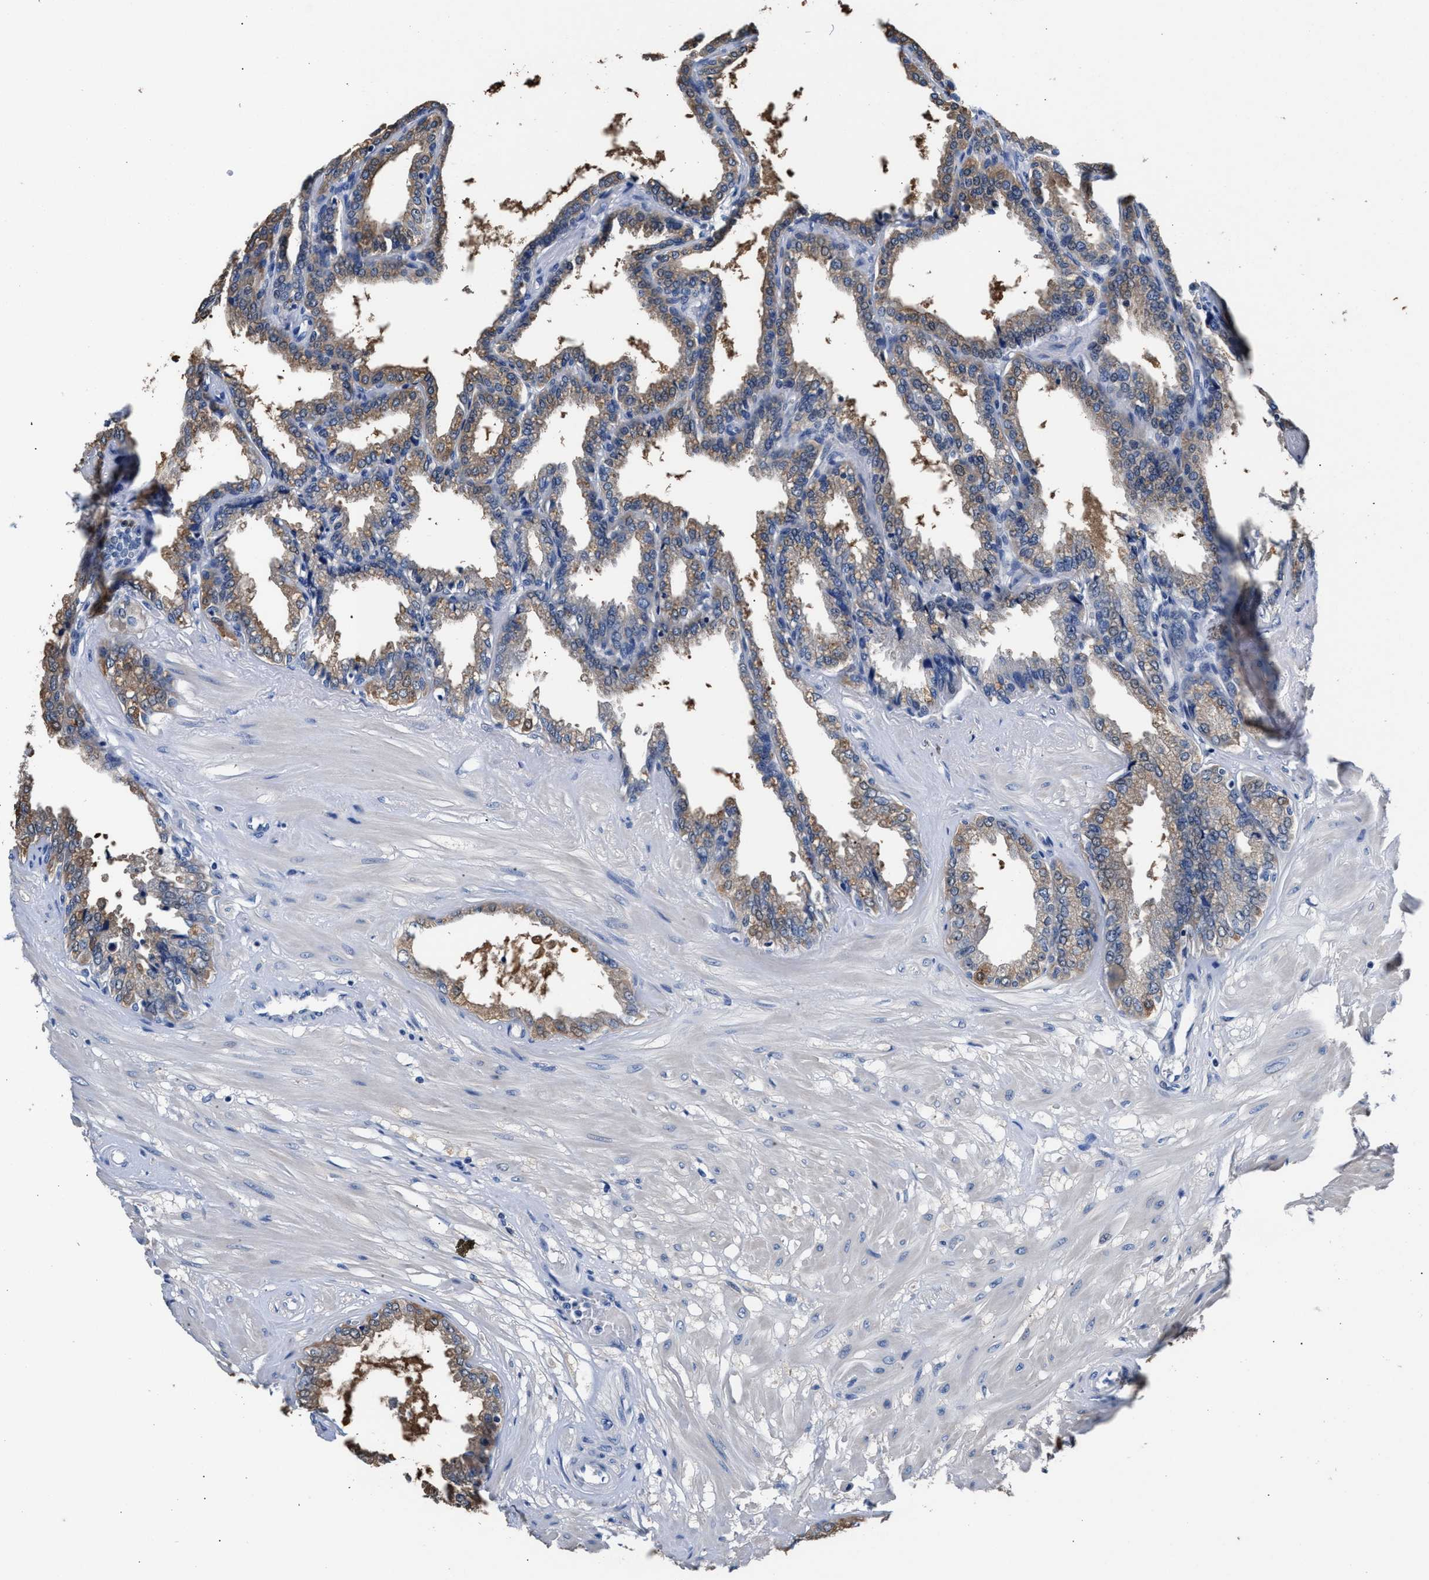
{"staining": {"intensity": "weak", "quantity": "25%-75%", "location": "cytoplasmic/membranous"}, "tissue": "seminal vesicle", "cell_type": "Glandular cells", "image_type": "normal", "snomed": [{"axis": "morphology", "description": "Normal tissue, NOS"}, {"axis": "topography", "description": "Seminal veicle"}], "caption": "Immunohistochemistry (IHC) (DAB (3,3'-diaminobenzidine)) staining of benign seminal vesicle displays weak cytoplasmic/membranous protein staining in approximately 25%-75% of glandular cells.", "gene": "GSTM1", "patient": {"sex": "male", "age": 46}}